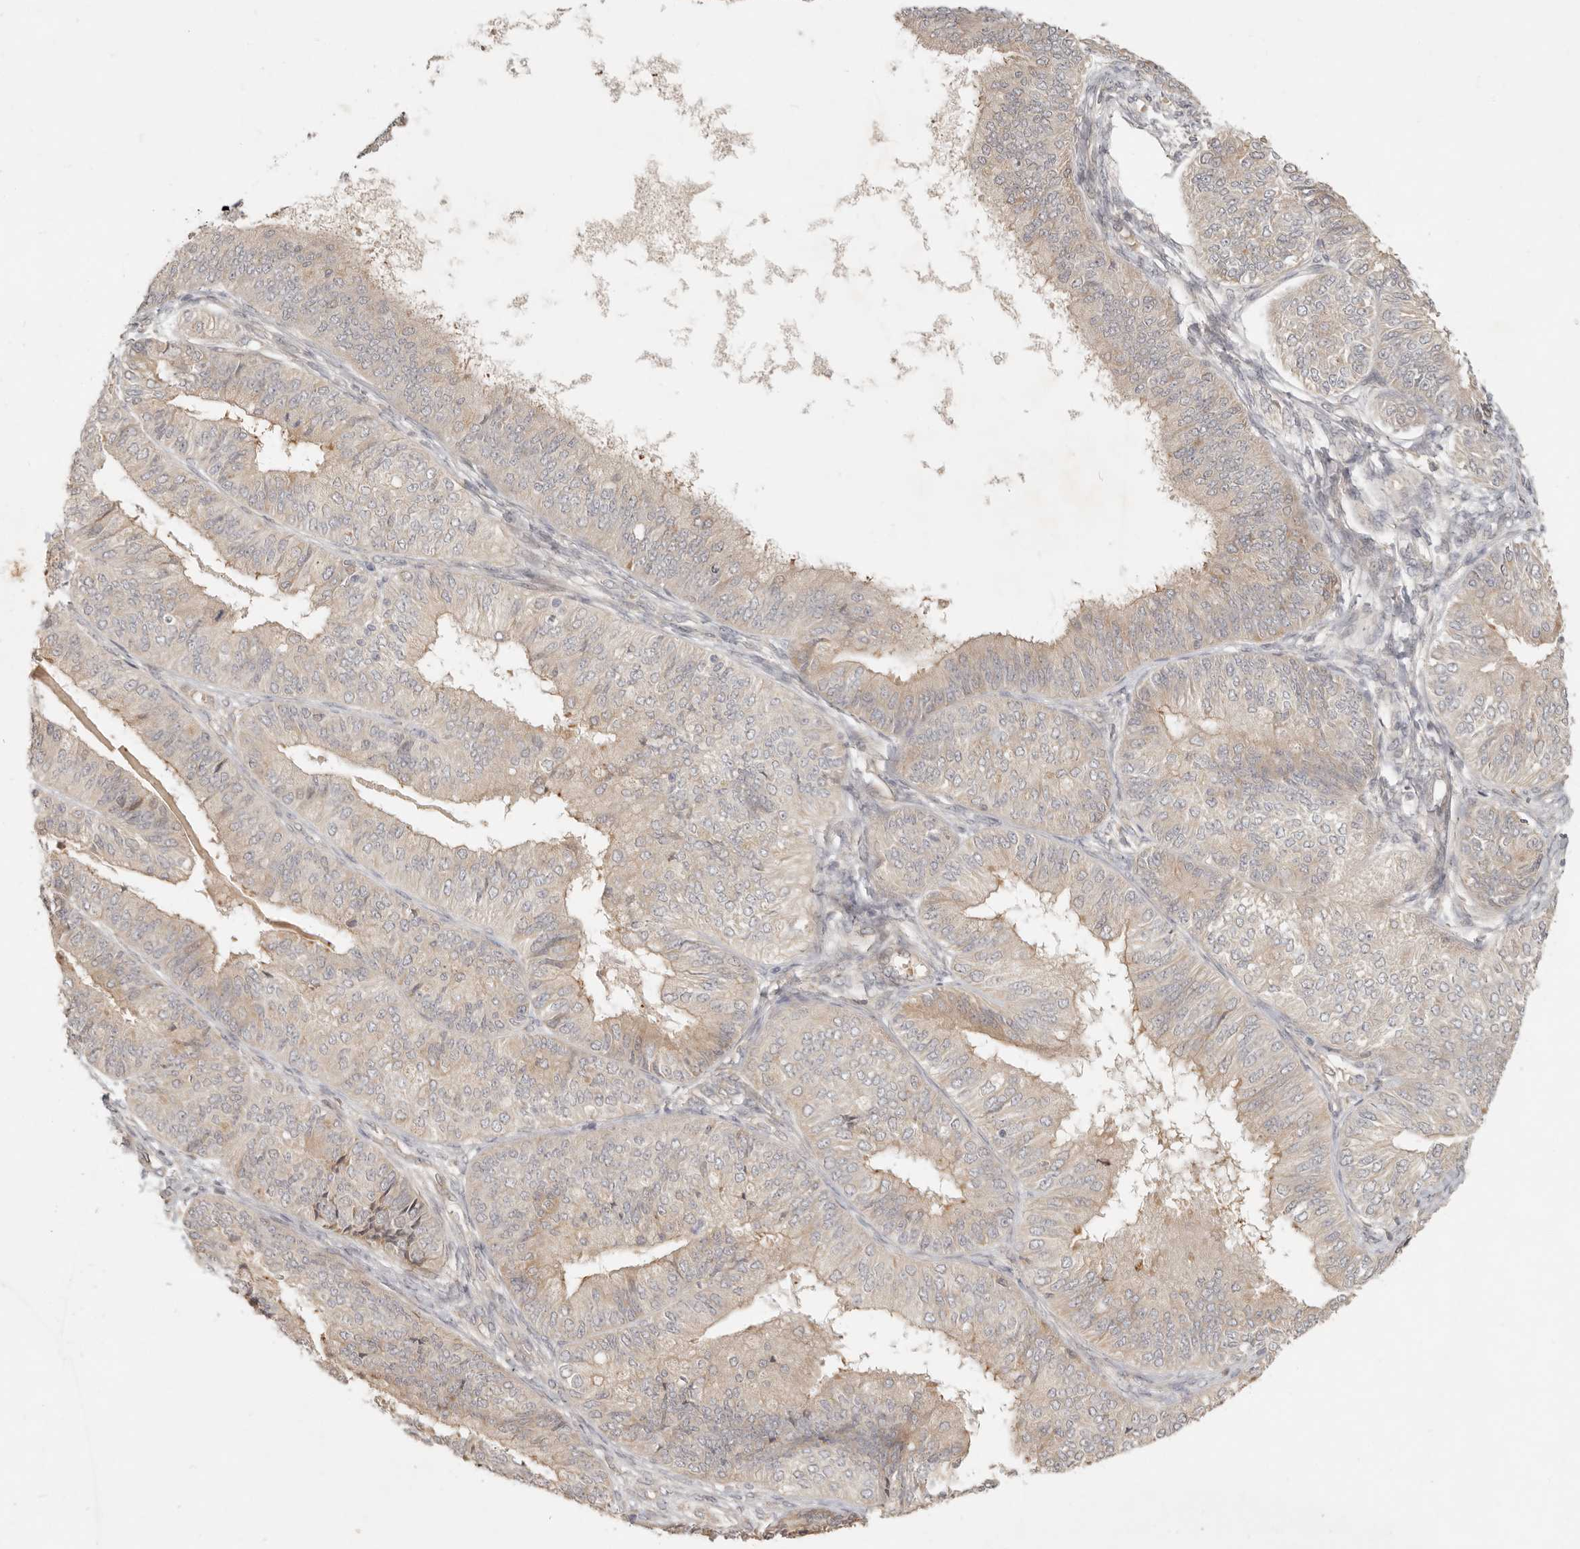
{"staining": {"intensity": "weak", "quantity": ">75%", "location": "cytoplasmic/membranous"}, "tissue": "endometrial cancer", "cell_type": "Tumor cells", "image_type": "cancer", "snomed": [{"axis": "morphology", "description": "Adenocarcinoma, NOS"}, {"axis": "topography", "description": "Endometrium"}], "caption": "Immunohistochemical staining of human endometrial cancer shows low levels of weak cytoplasmic/membranous expression in about >75% of tumor cells.", "gene": "UBXN11", "patient": {"sex": "female", "age": 58}}